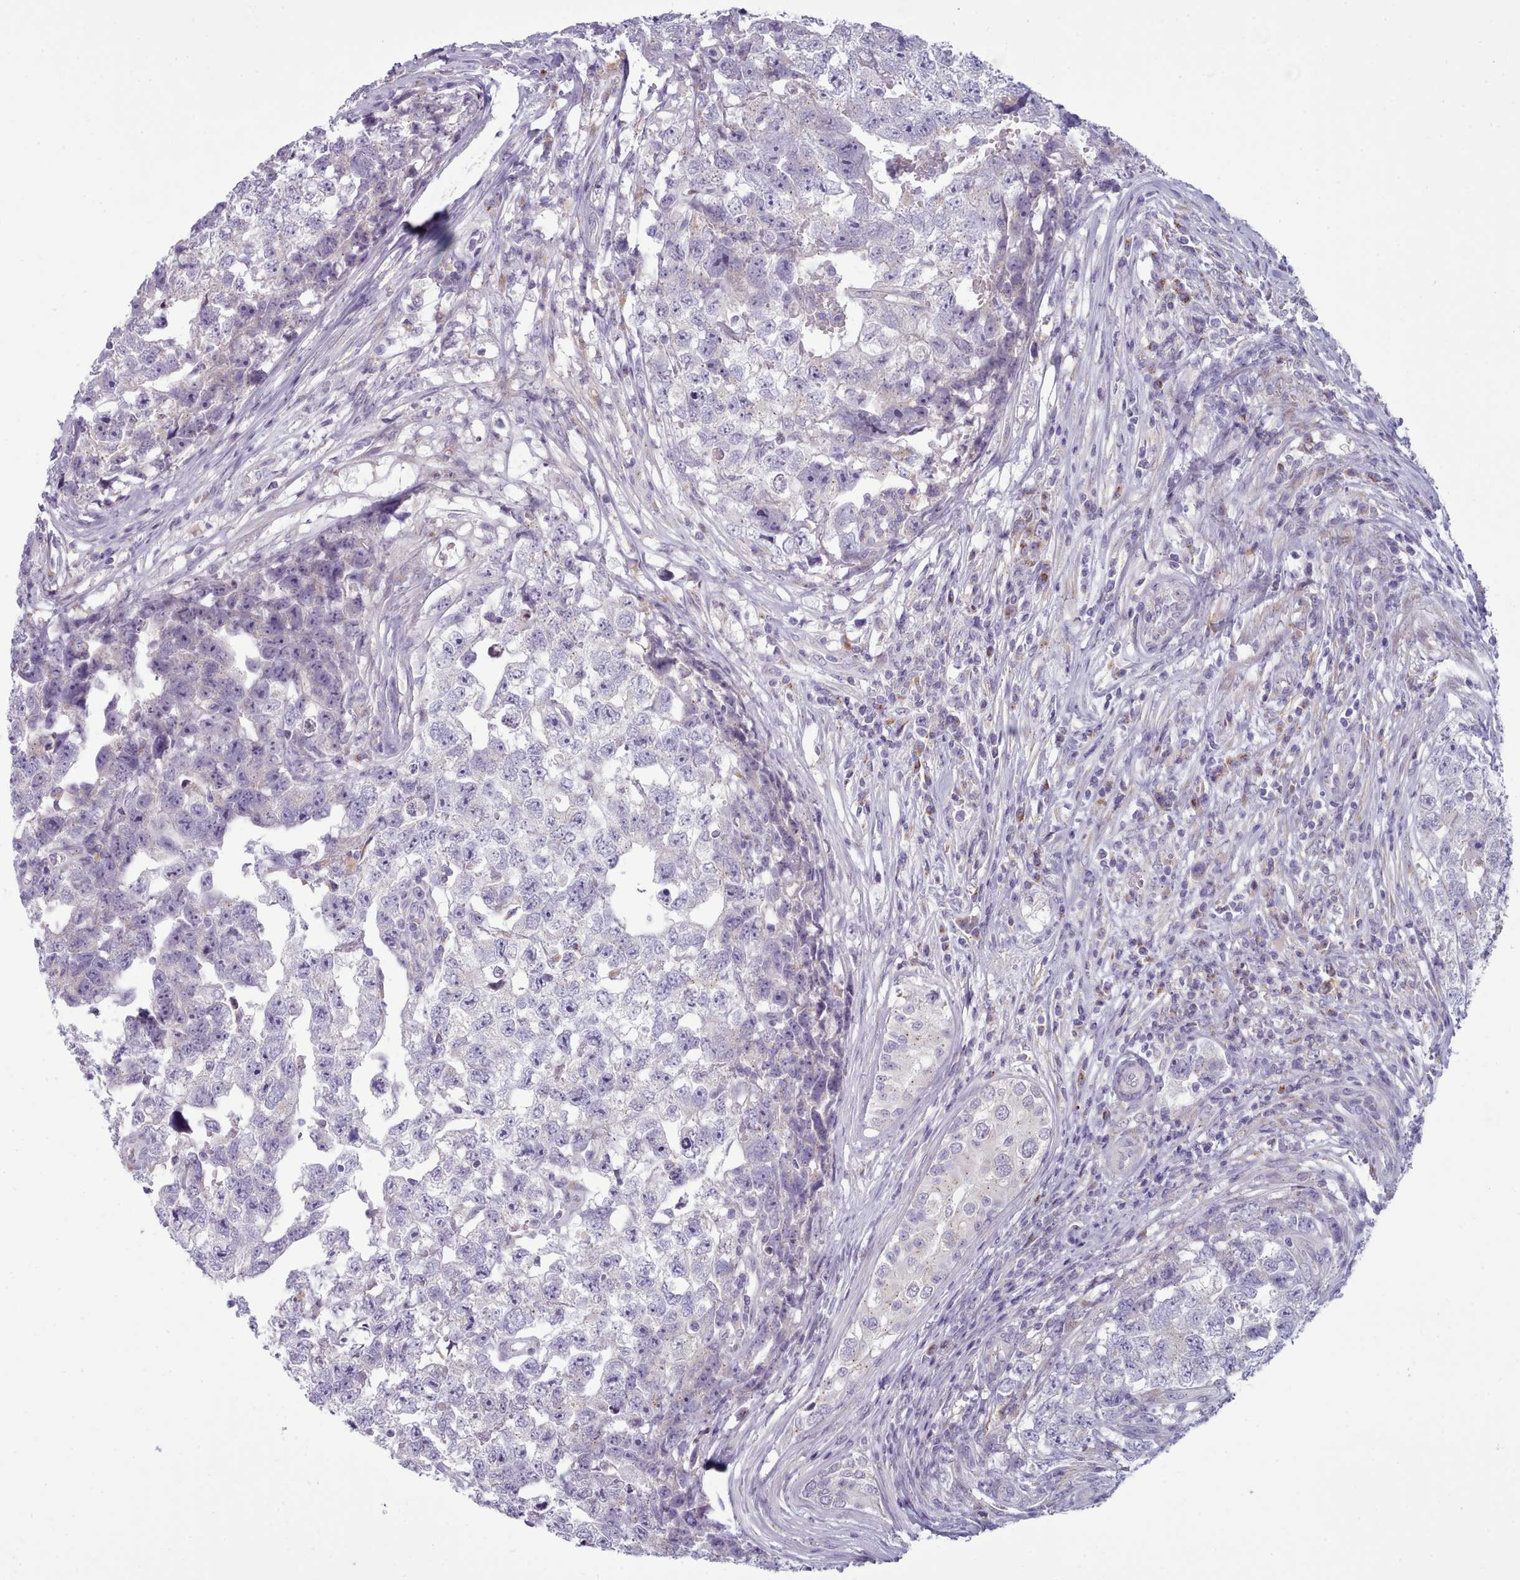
{"staining": {"intensity": "negative", "quantity": "none", "location": "none"}, "tissue": "testis cancer", "cell_type": "Tumor cells", "image_type": "cancer", "snomed": [{"axis": "morphology", "description": "Carcinoma, Embryonal, NOS"}, {"axis": "topography", "description": "Testis"}], "caption": "Testis cancer (embryonal carcinoma) was stained to show a protein in brown. There is no significant positivity in tumor cells.", "gene": "MYRFL", "patient": {"sex": "male", "age": 22}}